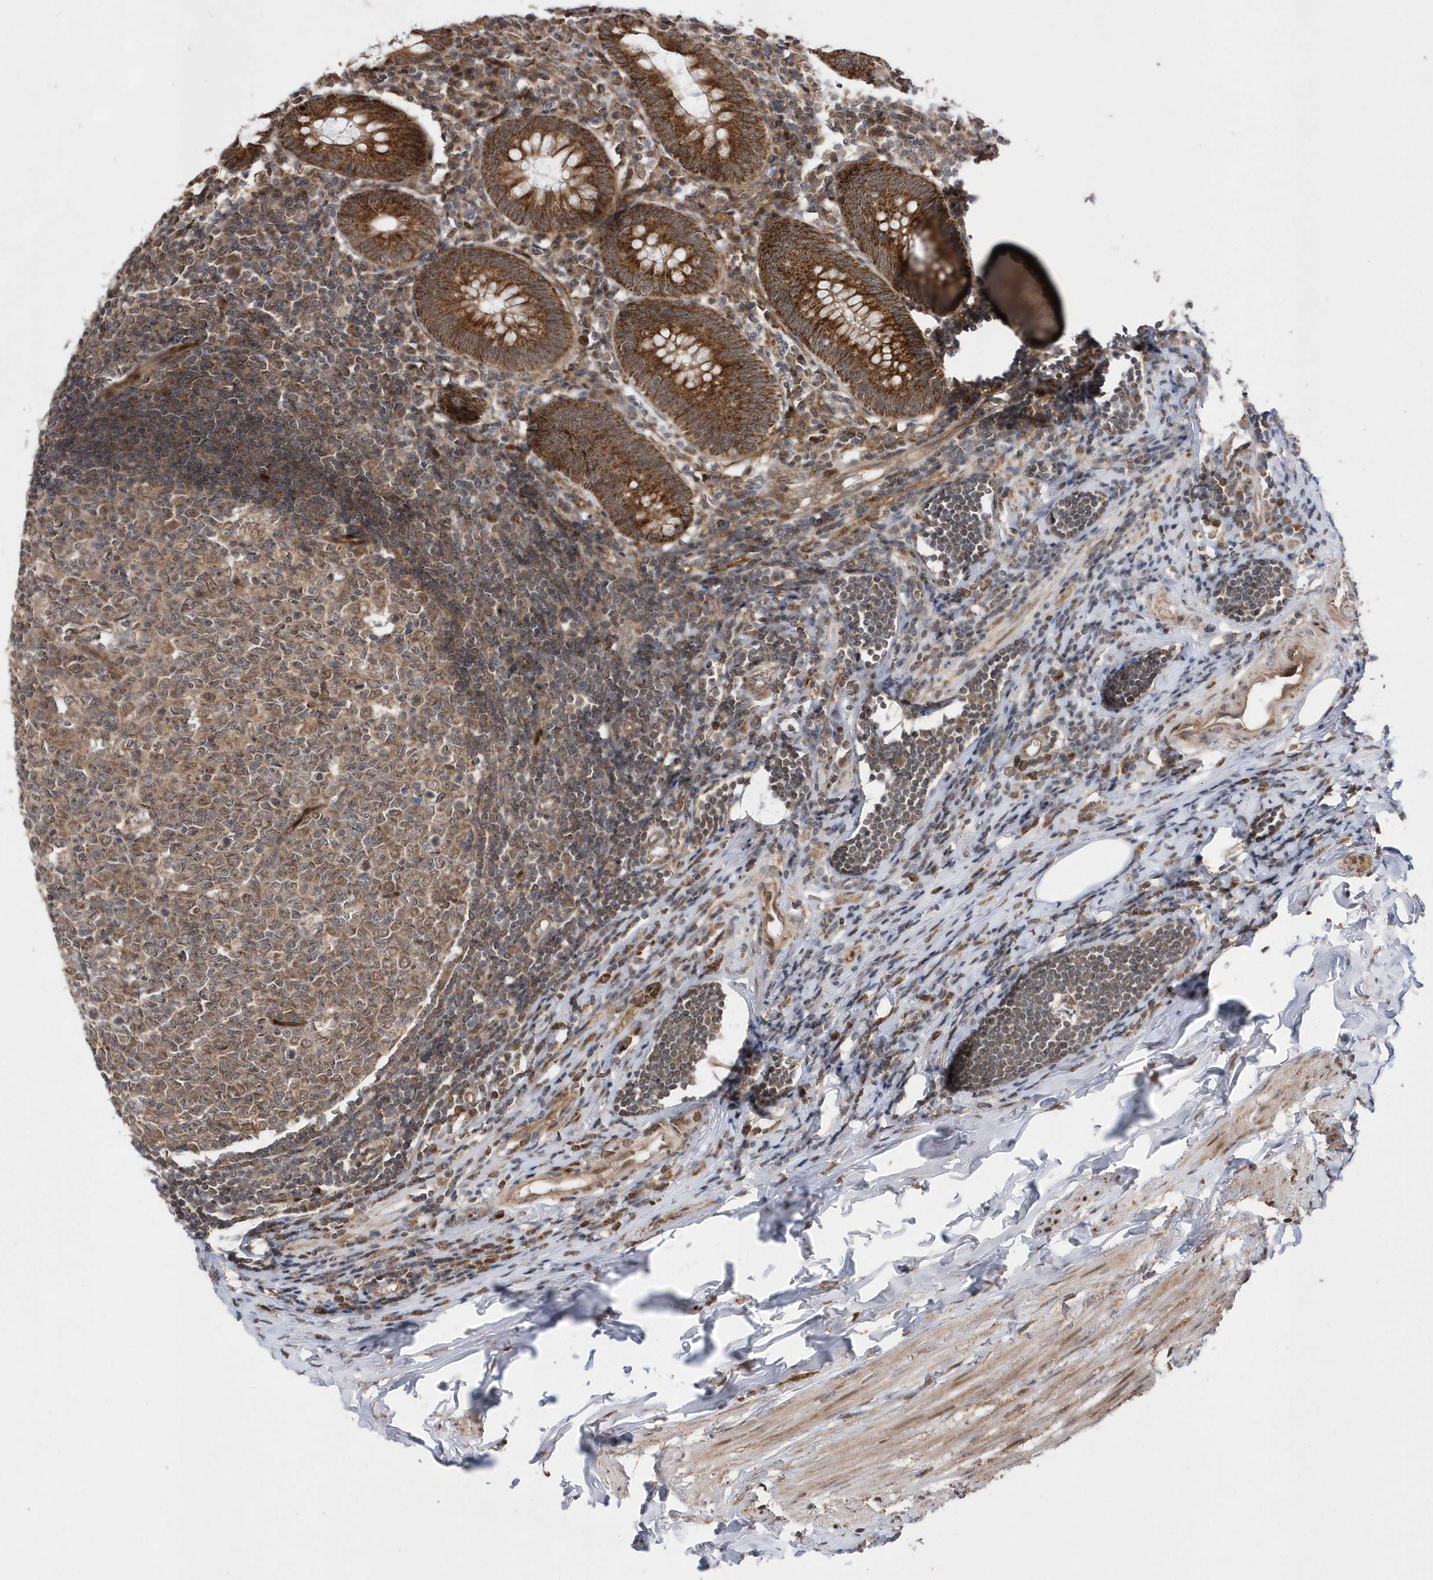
{"staining": {"intensity": "strong", "quantity": ">75%", "location": "cytoplasmic/membranous"}, "tissue": "appendix", "cell_type": "Glandular cells", "image_type": "normal", "snomed": [{"axis": "morphology", "description": "Normal tissue, NOS"}, {"axis": "topography", "description": "Appendix"}], "caption": "Immunohistochemistry micrograph of normal appendix: human appendix stained using IHC shows high levels of strong protein expression localized specifically in the cytoplasmic/membranous of glandular cells, appearing as a cytoplasmic/membranous brown color.", "gene": "DALRD3", "patient": {"sex": "female", "age": 54}}